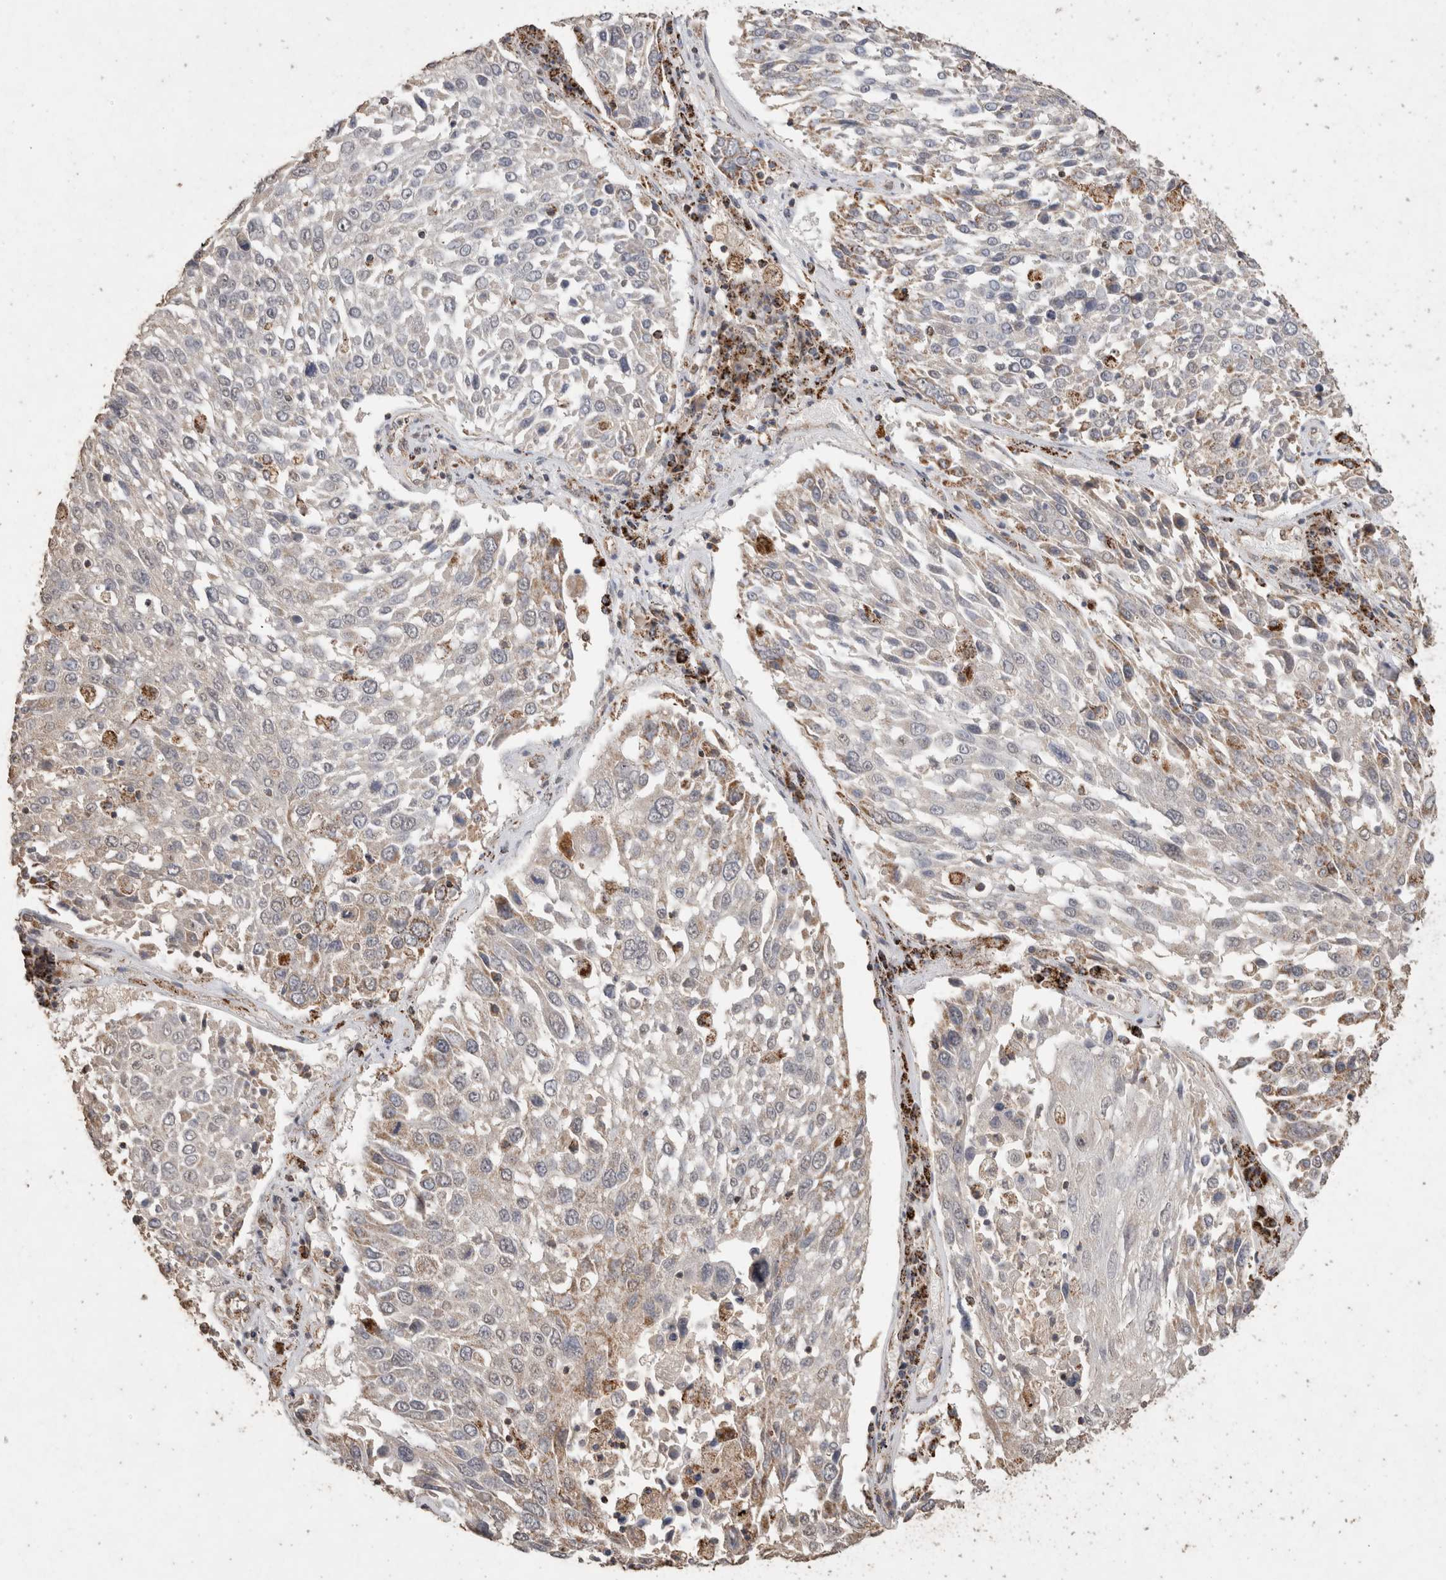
{"staining": {"intensity": "weak", "quantity": "<25%", "location": "cytoplasmic/membranous"}, "tissue": "lung cancer", "cell_type": "Tumor cells", "image_type": "cancer", "snomed": [{"axis": "morphology", "description": "Squamous cell carcinoma, NOS"}, {"axis": "topography", "description": "Lung"}], "caption": "The histopathology image shows no significant expression in tumor cells of squamous cell carcinoma (lung).", "gene": "ACADM", "patient": {"sex": "male", "age": 65}}